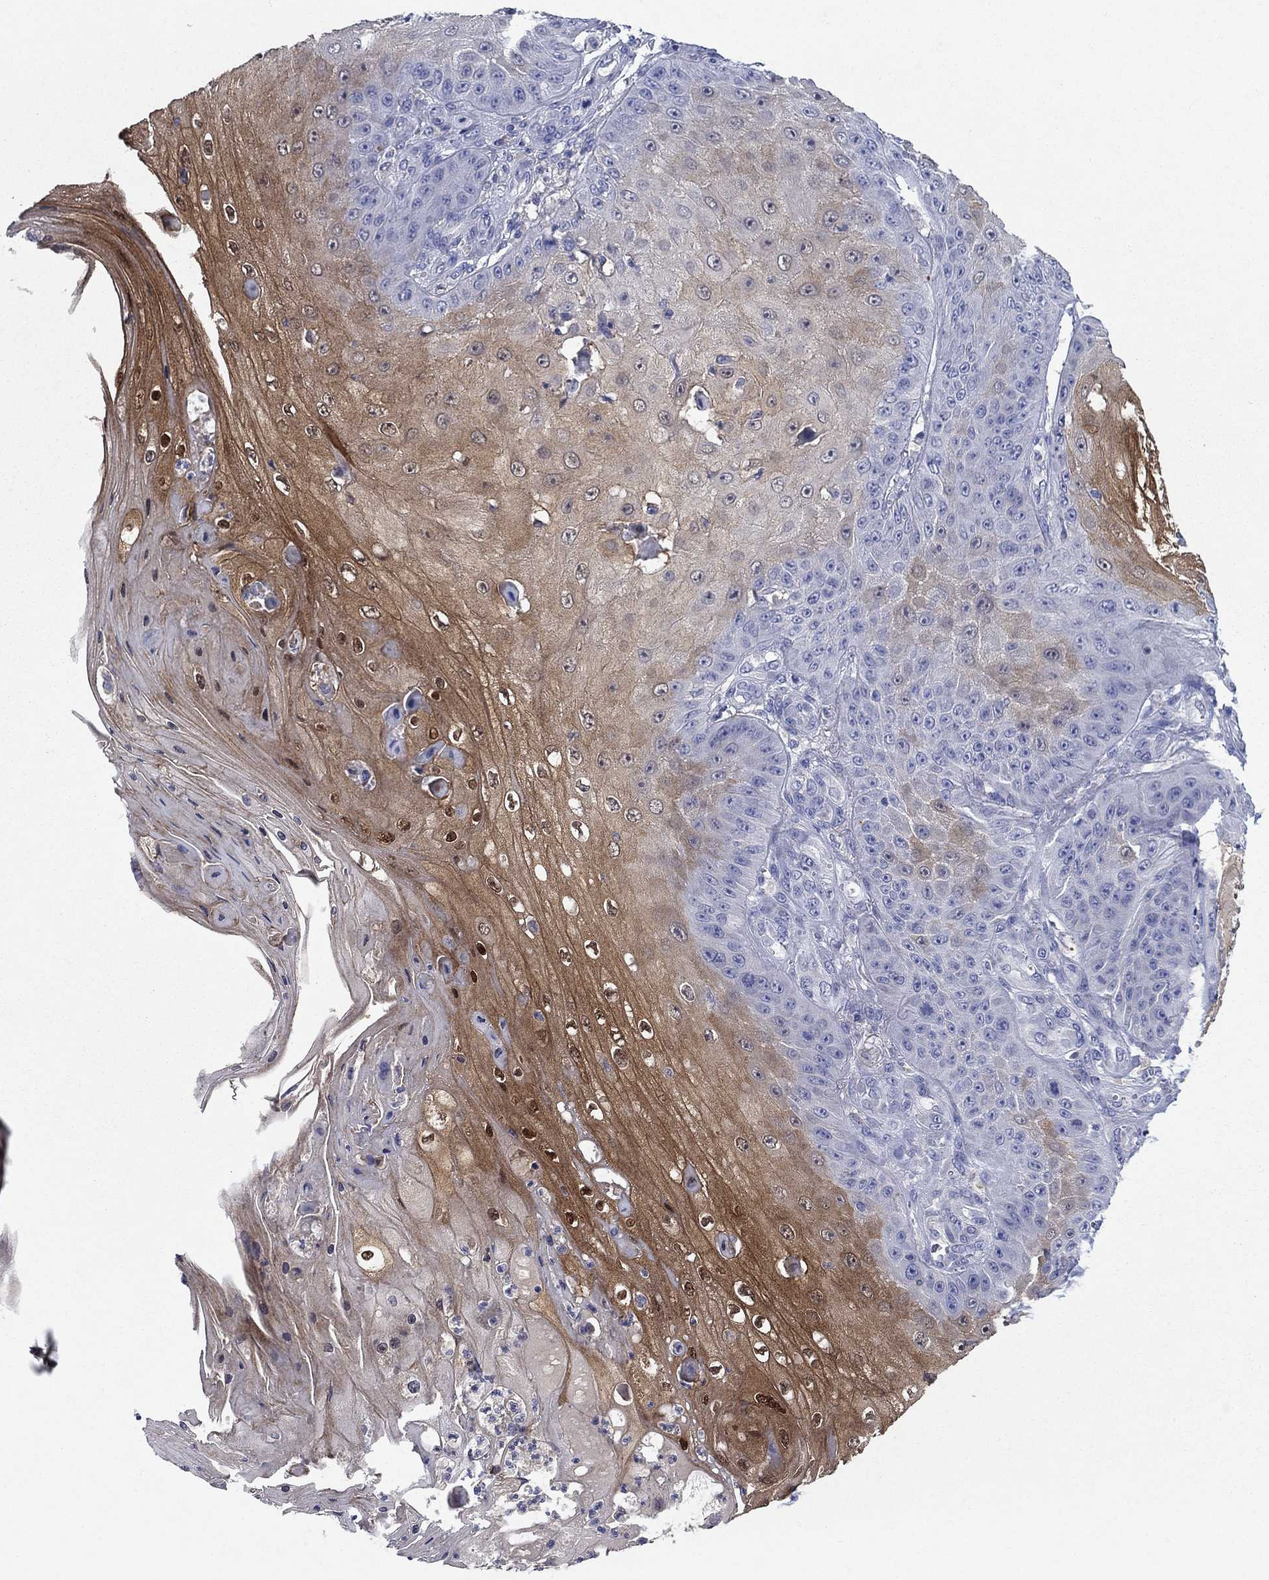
{"staining": {"intensity": "strong", "quantity": "25%-75%", "location": "cytoplasmic/membranous"}, "tissue": "skin cancer", "cell_type": "Tumor cells", "image_type": "cancer", "snomed": [{"axis": "morphology", "description": "Squamous cell carcinoma, NOS"}, {"axis": "topography", "description": "Skin"}], "caption": "Strong cytoplasmic/membranous protein positivity is seen in approximately 25%-75% of tumor cells in squamous cell carcinoma (skin).", "gene": "SULT2B1", "patient": {"sex": "male", "age": 70}}